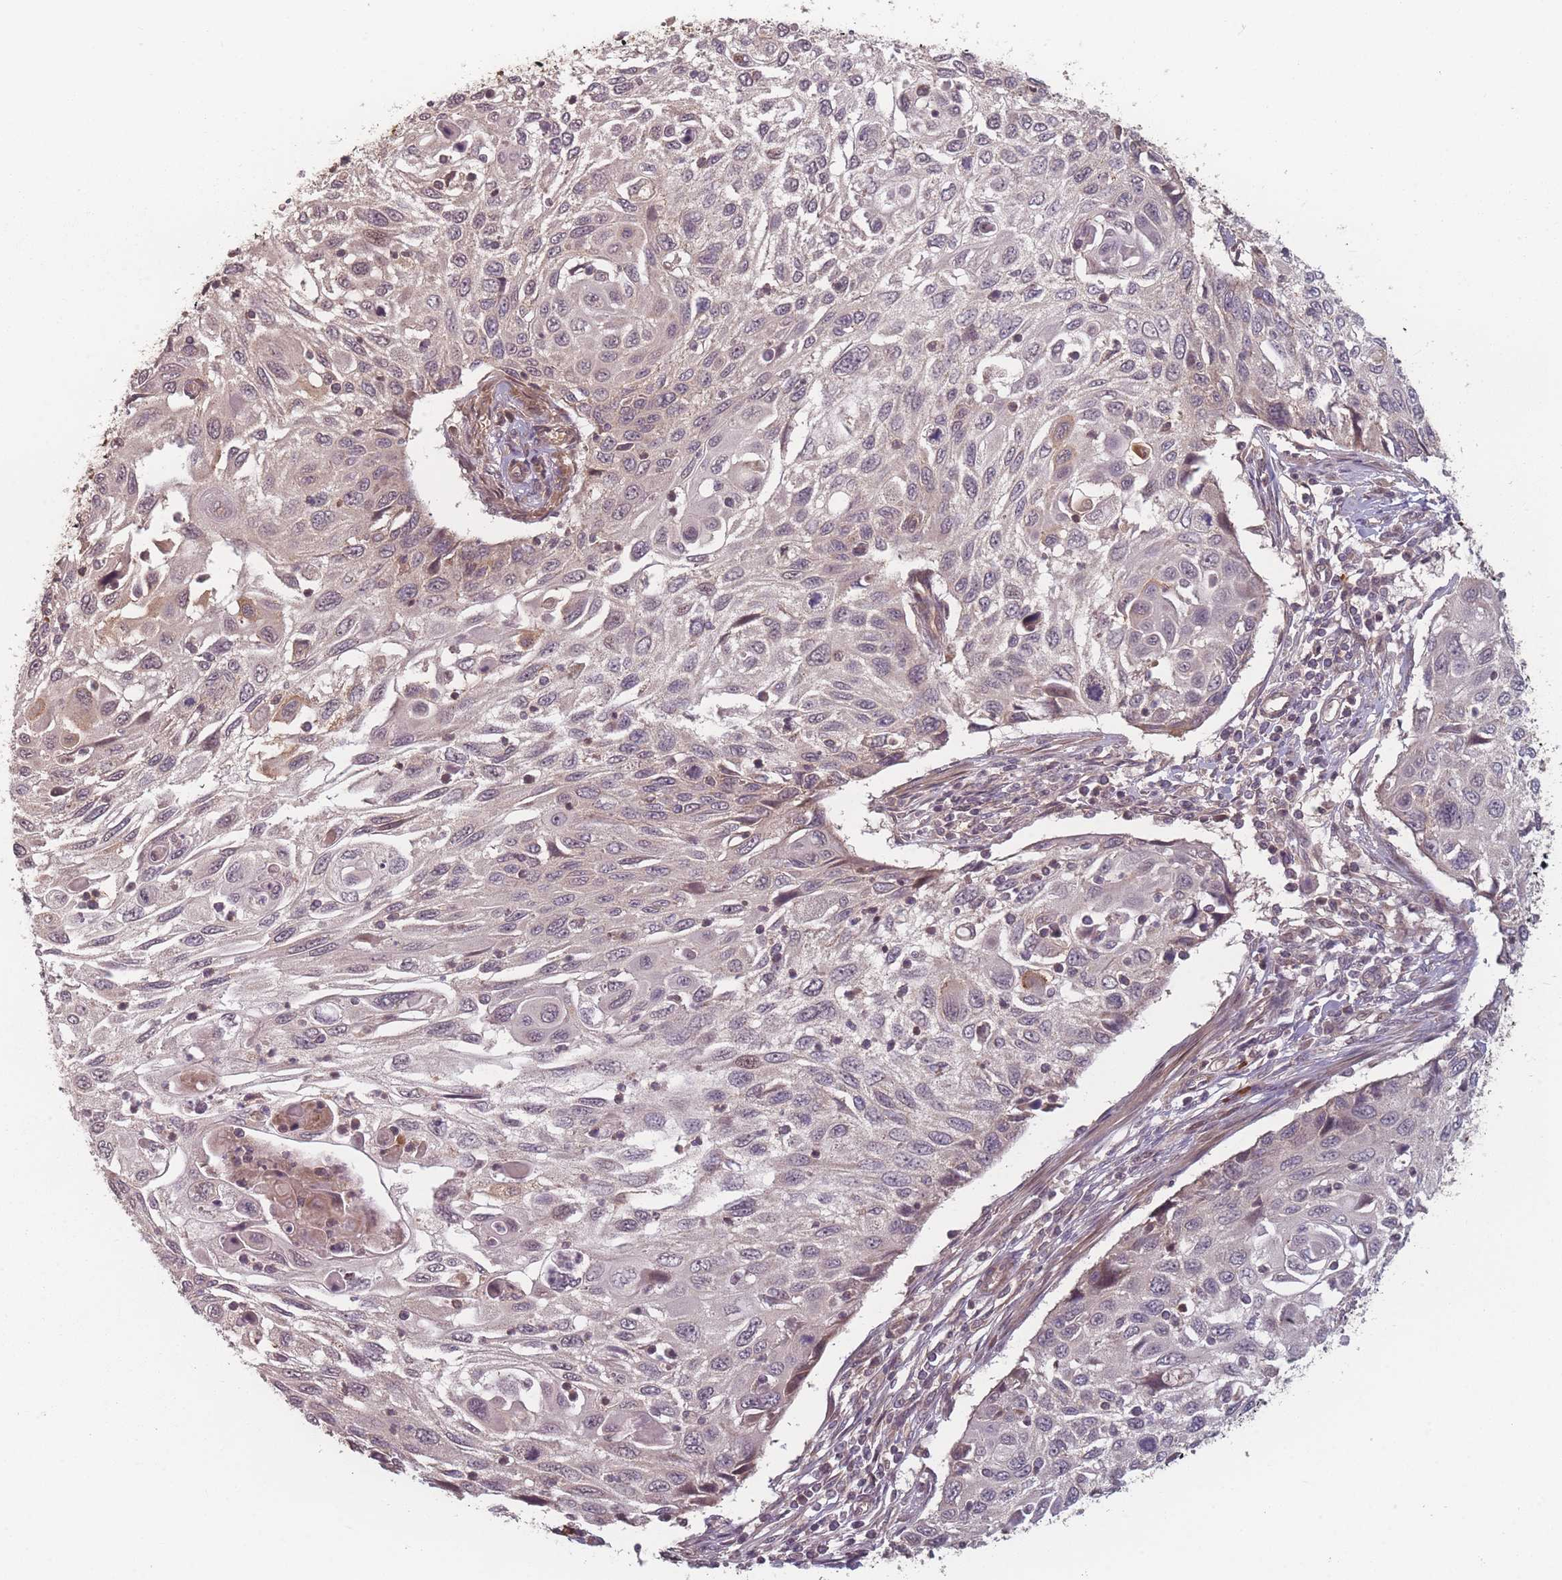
{"staining": {"intensity": "weak", "quantity": "<25%", "location": "nuclear"}, "tissue": "cervical cancer", "cell_type": "Tumor cells", "image_type": "cancer", "snomed": [{"axis": "morphology", "description": "Squamous cell carcinoma, NOS"}, {"axis": "topography", "description": "Cervix"}], "caption": "IHC image of neoplastic tissue: human cervical cancer stained with DAB shows no significant protein positivity in tumor cells.", "gene": "HAGH", "patient": {"sex": "female", "age": 70}}